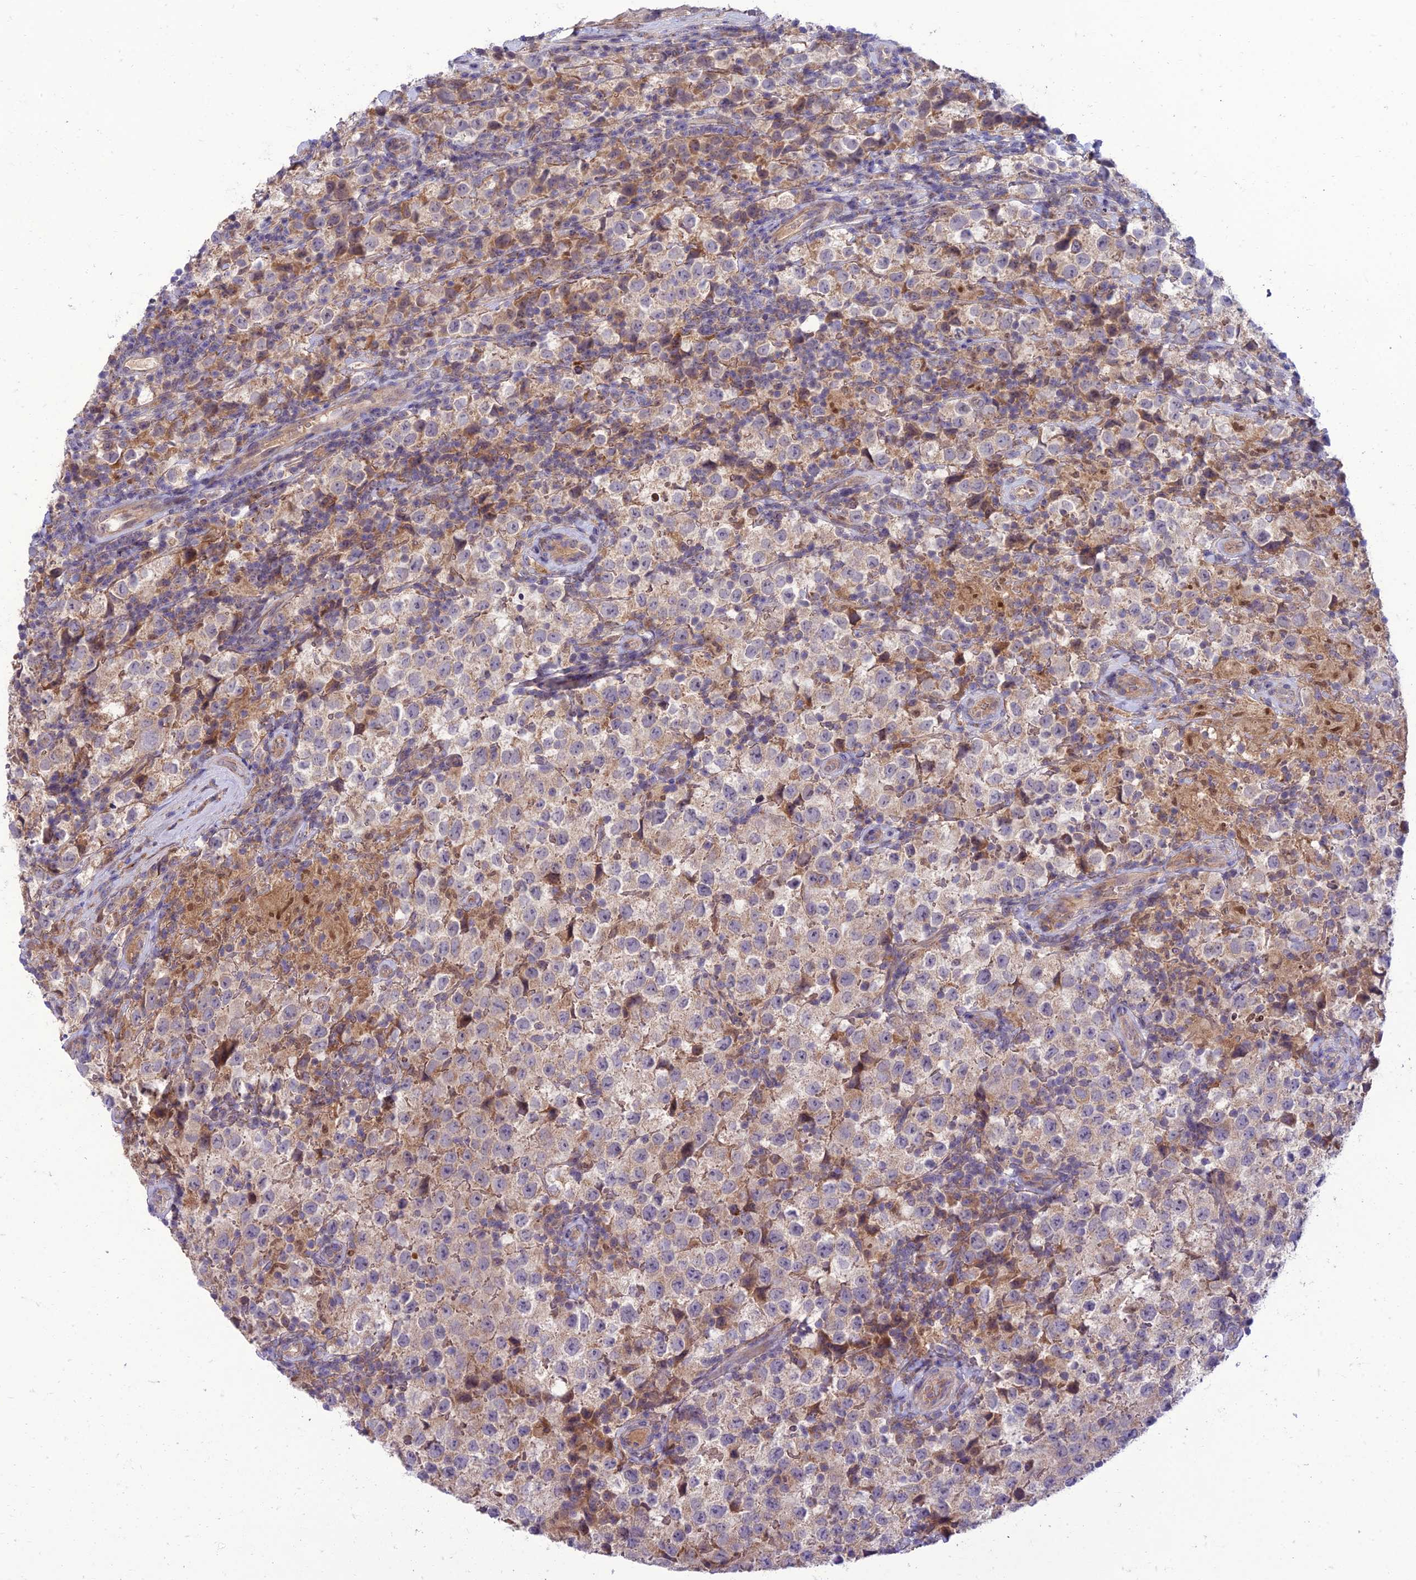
{"staining": {"intensity": "weak", "quantity": "25%-75%", "location": "cytoplasmic/membranous"}, "tissue": "testis cancer", "cell_type": "Tumor cells", "image_type": "cancer", "snomed": [{"axis": "morphology", "description": "Seminoma, NOS"}, {"axis": "morphology", "description": "Carcinoma, Embryonal, NOS"}, {"axis": "topography", "description": "Testis"}], "caption": "An image showing weak cytoplasmic/membranous positivity in approximately 25%-75% of tumor cells in embryonal carcinoma (testis), as visualized by brown immunohistochemical staining.", "gene": "IRAK3", "patient": {"sex": "male", "age": 41}}